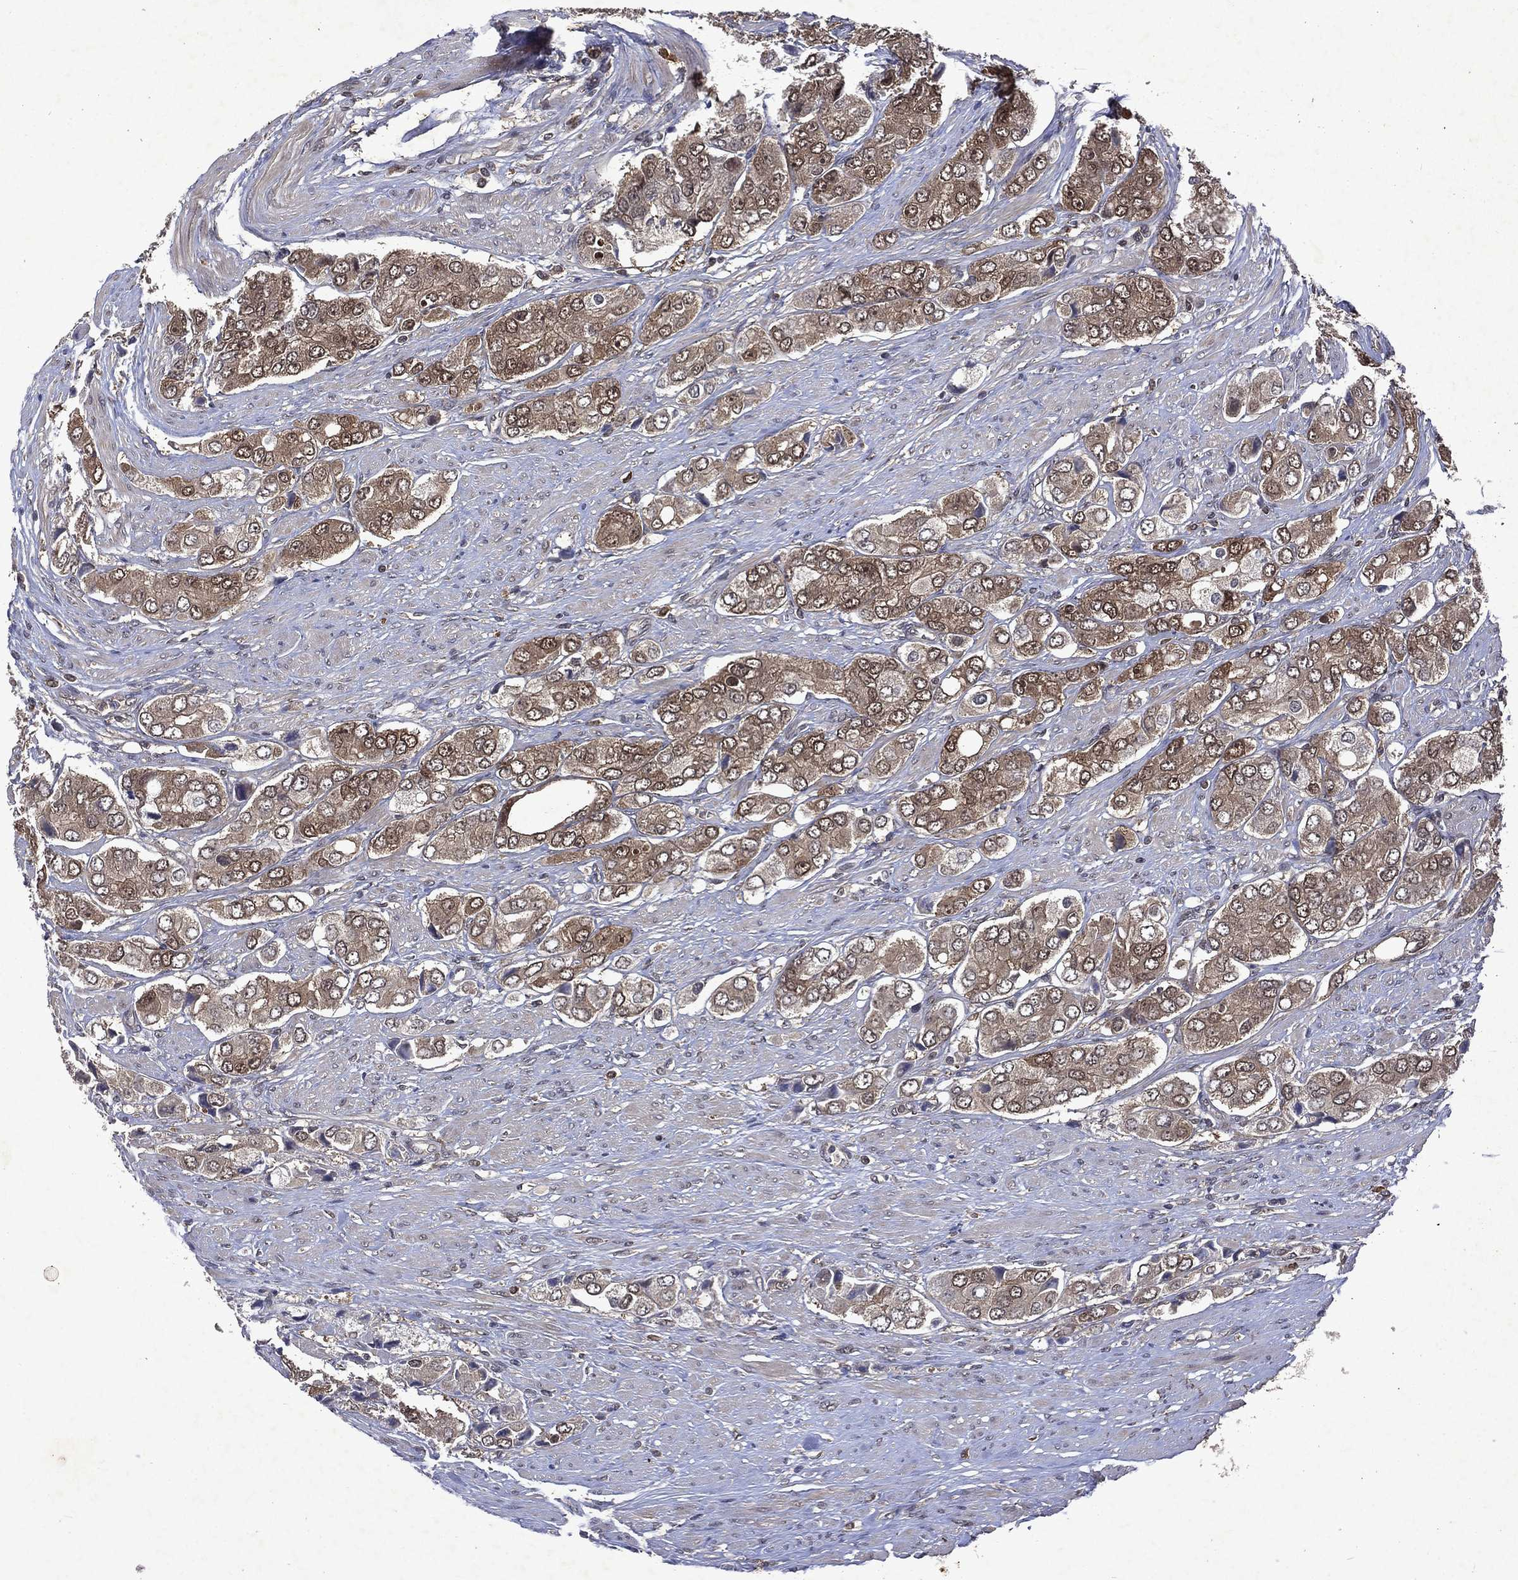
{"staining": {"intensity": "moderate", "quantity": "25%-75%", "location": "cytoplasmic/membranous"}, "tissue": "prostate cancer", "cell_type": "Tumor cells", "image_type": "cancer", "snomed": [{"axis": "morphology", "description": "Adenocarcinoma, Low grade"}, {"axis": "topography", "description": "Prostate"}], "caption": "A high-resolution histopathology image shows immunohistochemistry (IHC) staining of prostate cancer (adenocarcinoma (low-grade)), which displays moderate cytoplasmic/membranous expression in approximately 25%-75% of tumor cells.", "gene": "MTAP", "patient": {"sex": "male", "age": 69}}